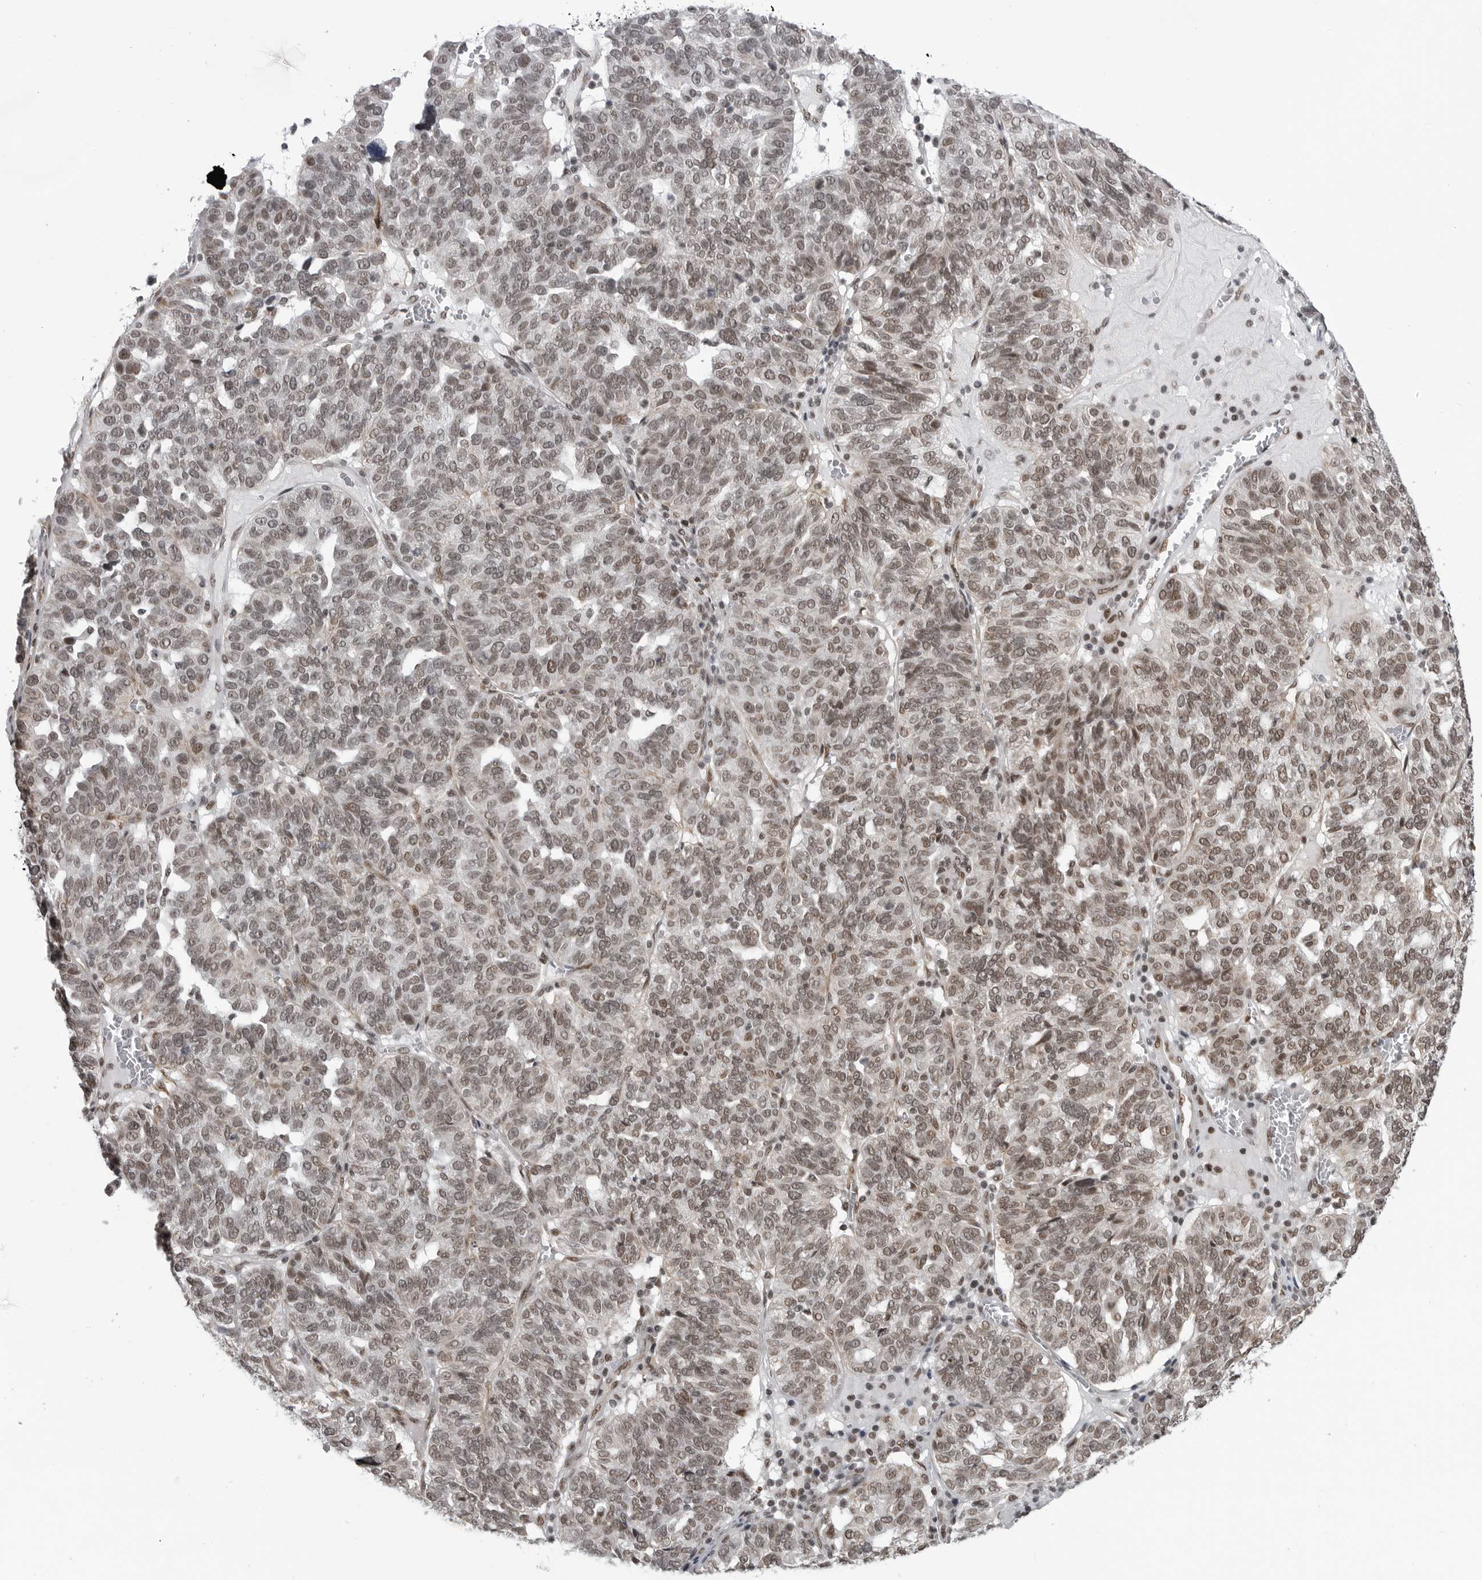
{"staining": {"intensity": "moderate", "quantity": "25%-75%", "location": "nuclear"}, "tissue": "ovarian cancer", "cell_type": "Tumor cells", "image_type": "cancer", "snomed": [{"axis": "morphology", "description": "Cystadenocarcinoma, serous, NOS"}, {"axis": "topography", "description": "Ovary"}], "caption": "Tumor cells exhibit medium levels of moderate nuclear staining in approximately 25%-75% of cells in ovarian cancer.", "gene": "RNF26", "patient": {"sex": "female", "age": 59}}